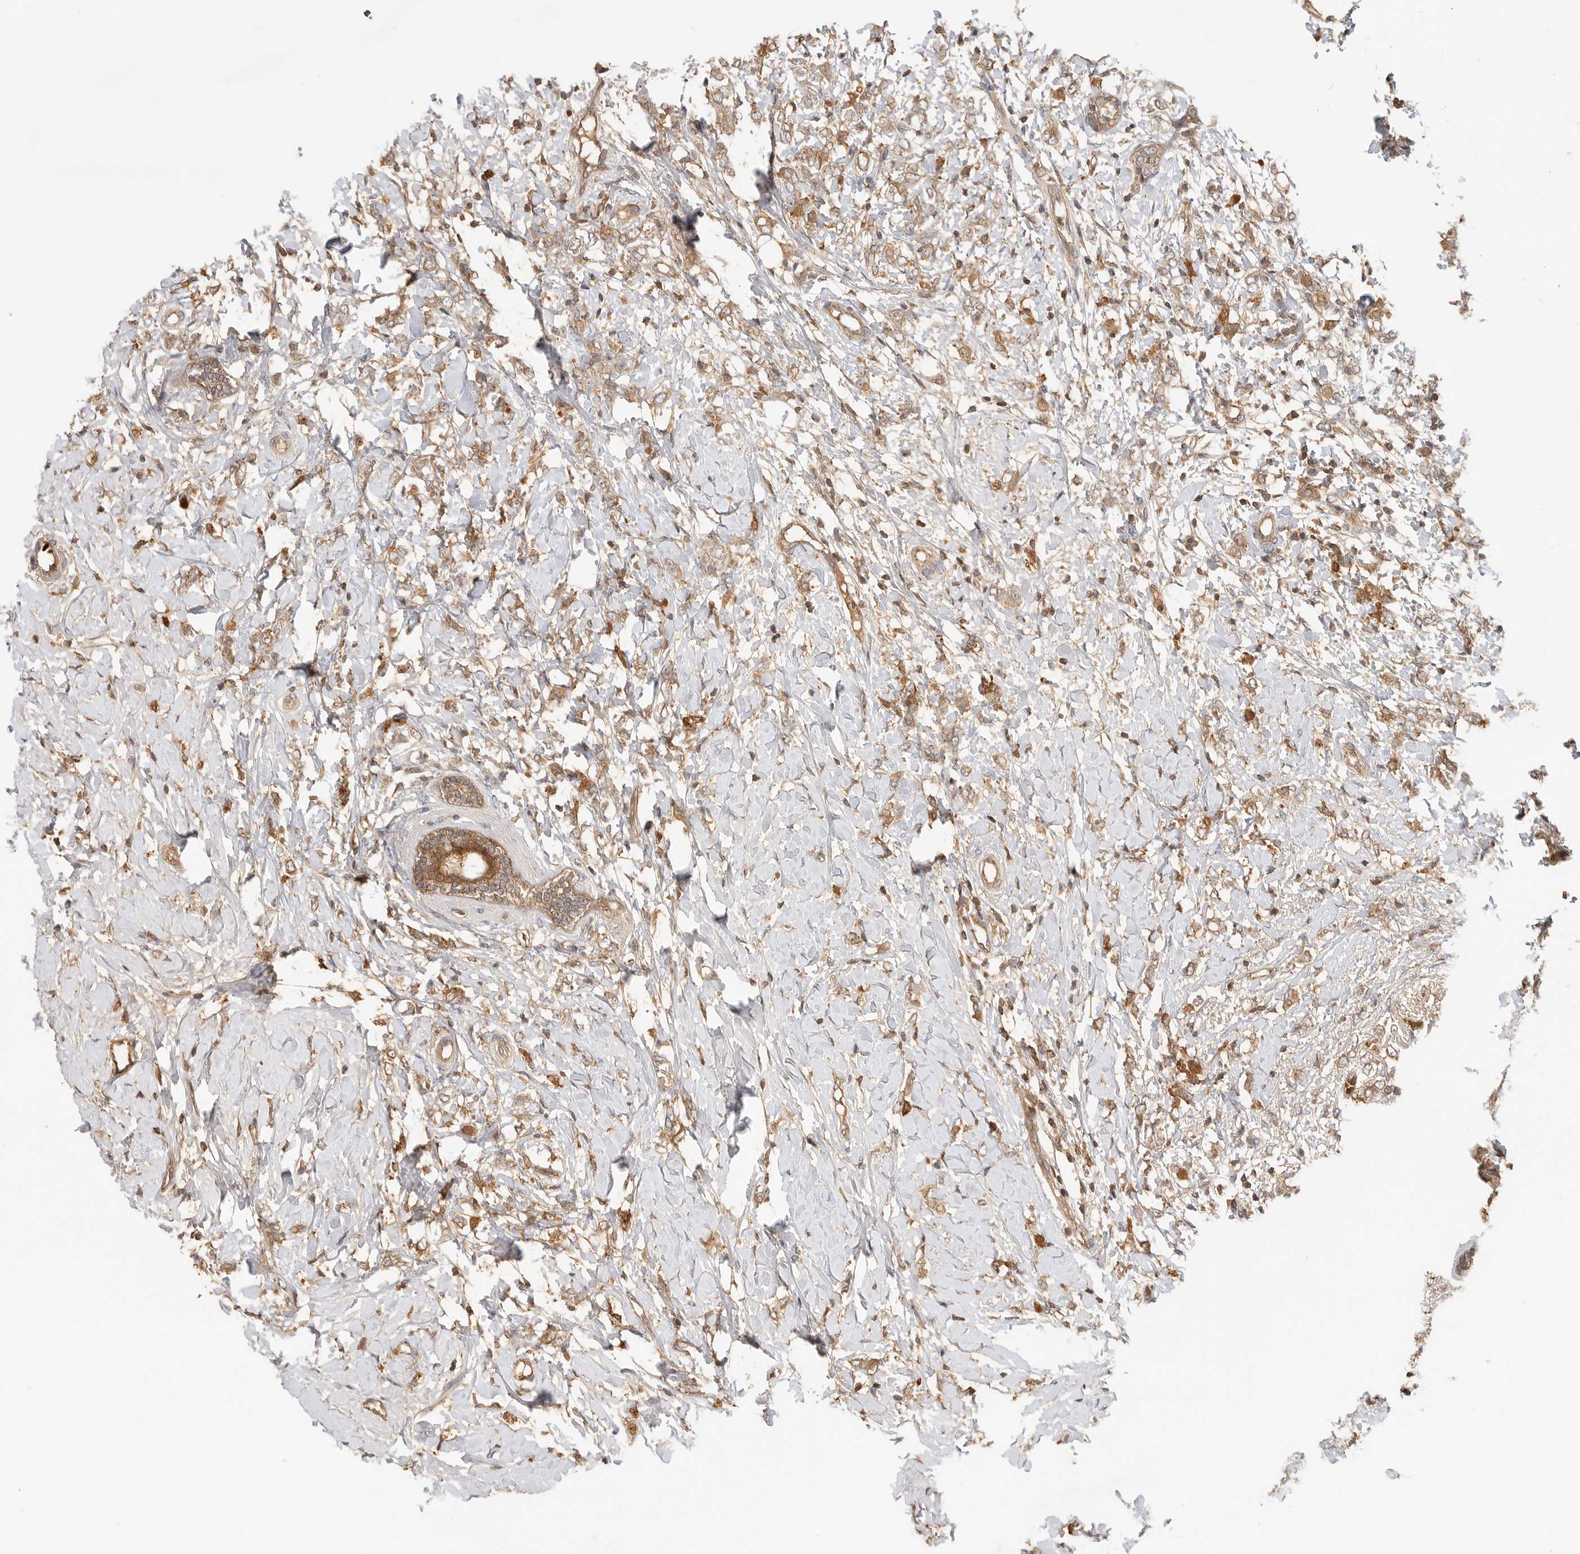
{"staining": {"intensity": "moderate", "quantity": ">75%", "location": "cytoplasmic/membranous"}, "tissue": "breast cancer", "cell_type": "Tumor cells", "image_type": "cancer", "snomed": [{"axis": "morphology", "description": "Normal tissue, NOS"}, {"axis": "morphology", "description": "Lobular carcinoma"}, {"axis": "topography", "description": "Breast"}], "caption": "Protein expression analysis of breast lobular carcinoma demonstrates moderate cytoplasmic/membranous positivity in about >75% of tumor cells.", "gene": "CLDN12", "patient": {"sex": "female", "age": 47}}